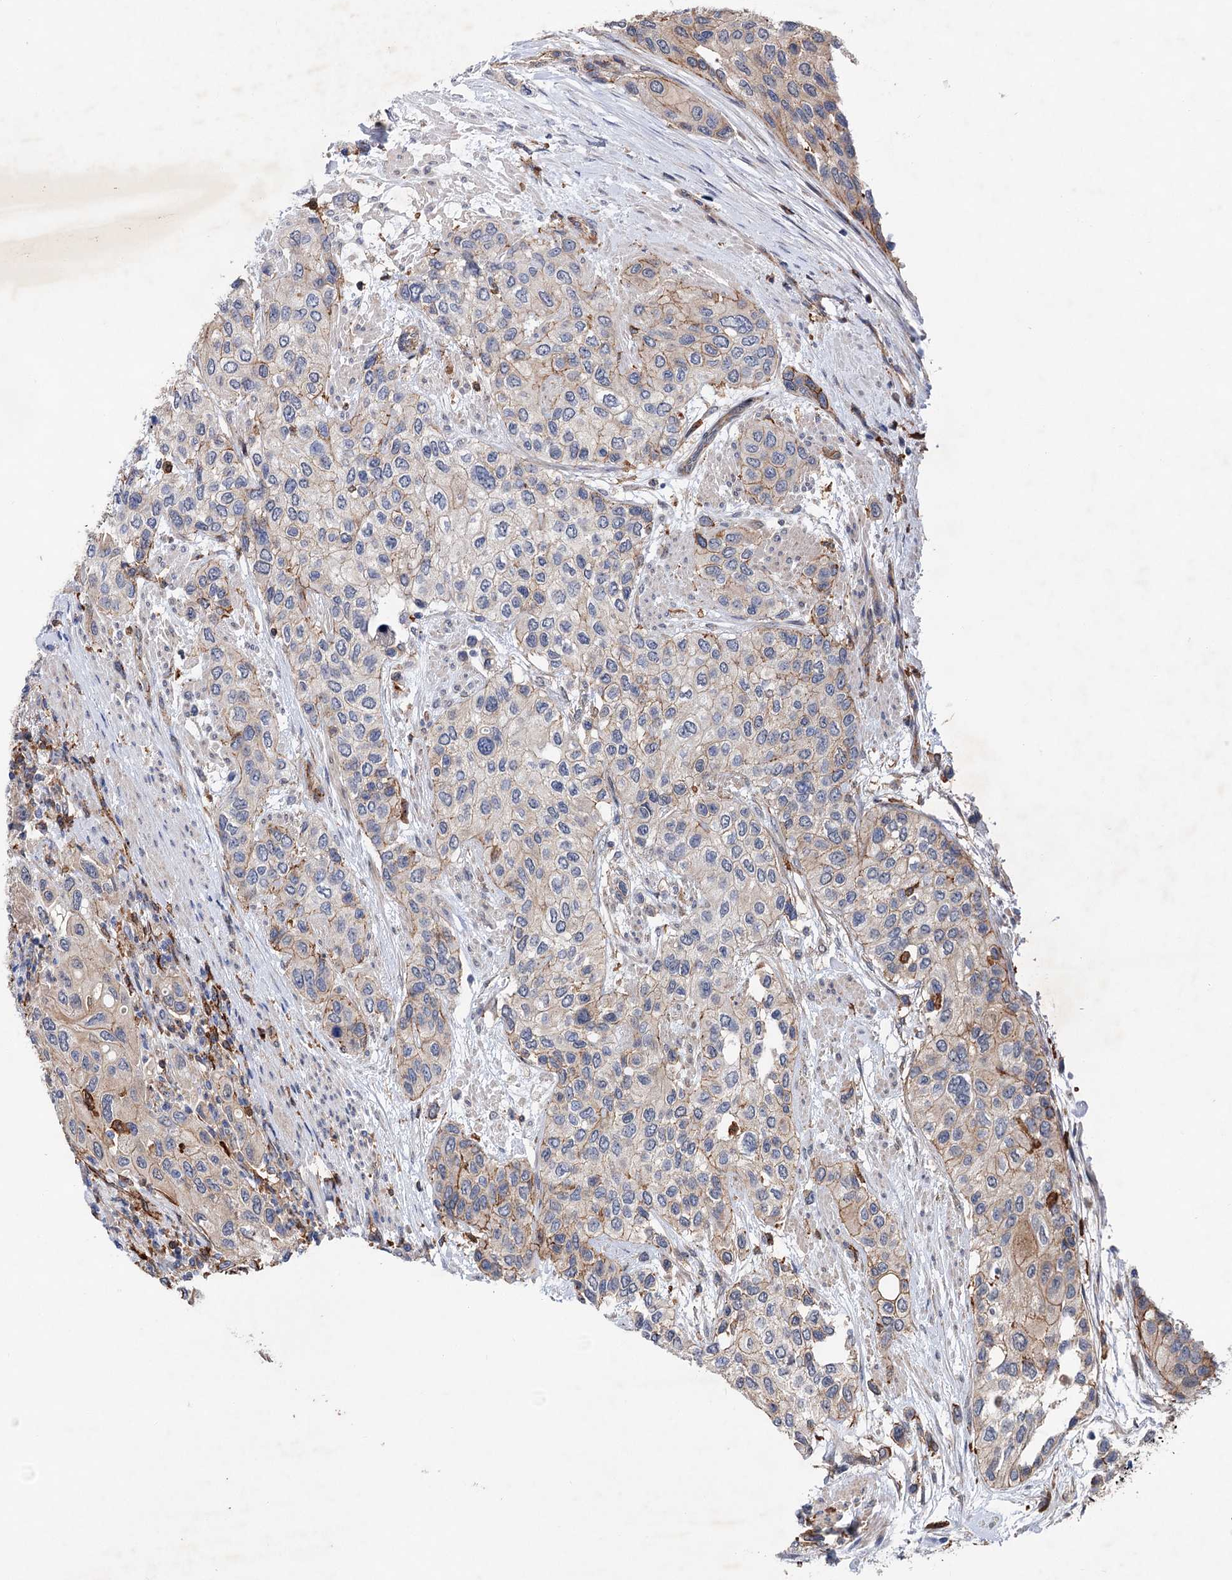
{"staining": {"intensity": "moderate", "quantity": "<25%", "location": "cytoplasmic/membranous"}, "tissue": "urothelial cancer", "cell_type": "Tumor cells", "image_type": "cancer", "snomed": [{"axis": "morphology", "description": "Normal tissue, NOS"}, {"axis": "morphology", "description": "Urothelial carcinoma, High grade"}, {"axis": "topography", "description": "Vascular tissue"}, {"axis": "topography", "description": "Urinary bladder"}], "caption": "Protein expression analysis of human urothelial cancer reveals moderate cytoplasmic/membranous staining in approximately <25% of tumor cells.", "gene": "TMTC3", "patient": {"sex": "female", "age": 56}}